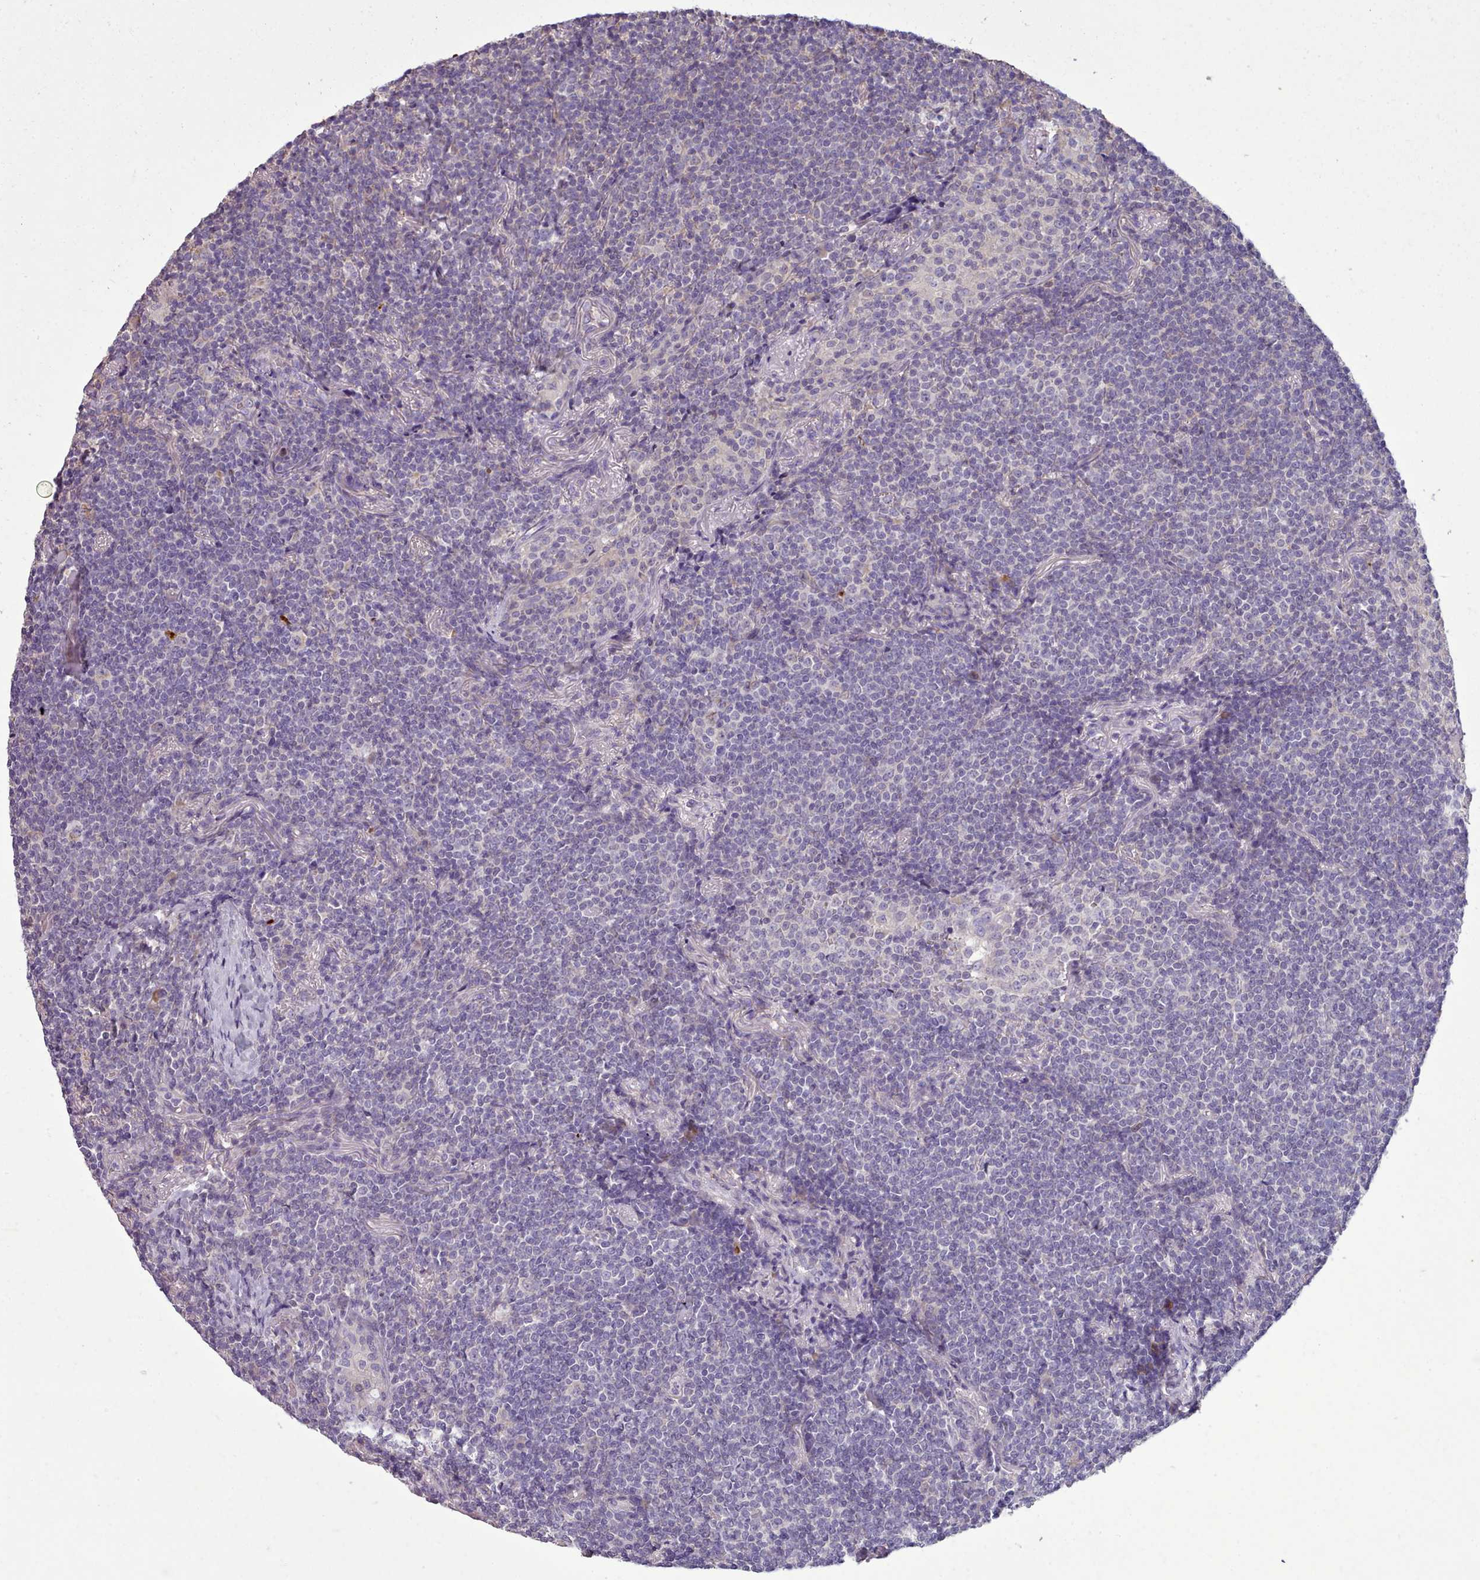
{"staining": {"intensity": "negative", "quantity": "none", "location": "none"}, "tissue": "lymphoma", "cell_type": "Tumor cells", "image_type": "cancer", "snomed": [{"axis": "morphology", "description": "Malignant lymphoma, non-Hodgkin's type, Low grade"}, {"axis": "topography", "description": "Lung"}], "caption": "Malignant lymphoma, non-Hodgkin's type (low-grade) was stained to show a protein in brown. There is no significant positivity in tumor cells.", "gene": "DPF1", "patient": {"sex": "female", "age": 71}}